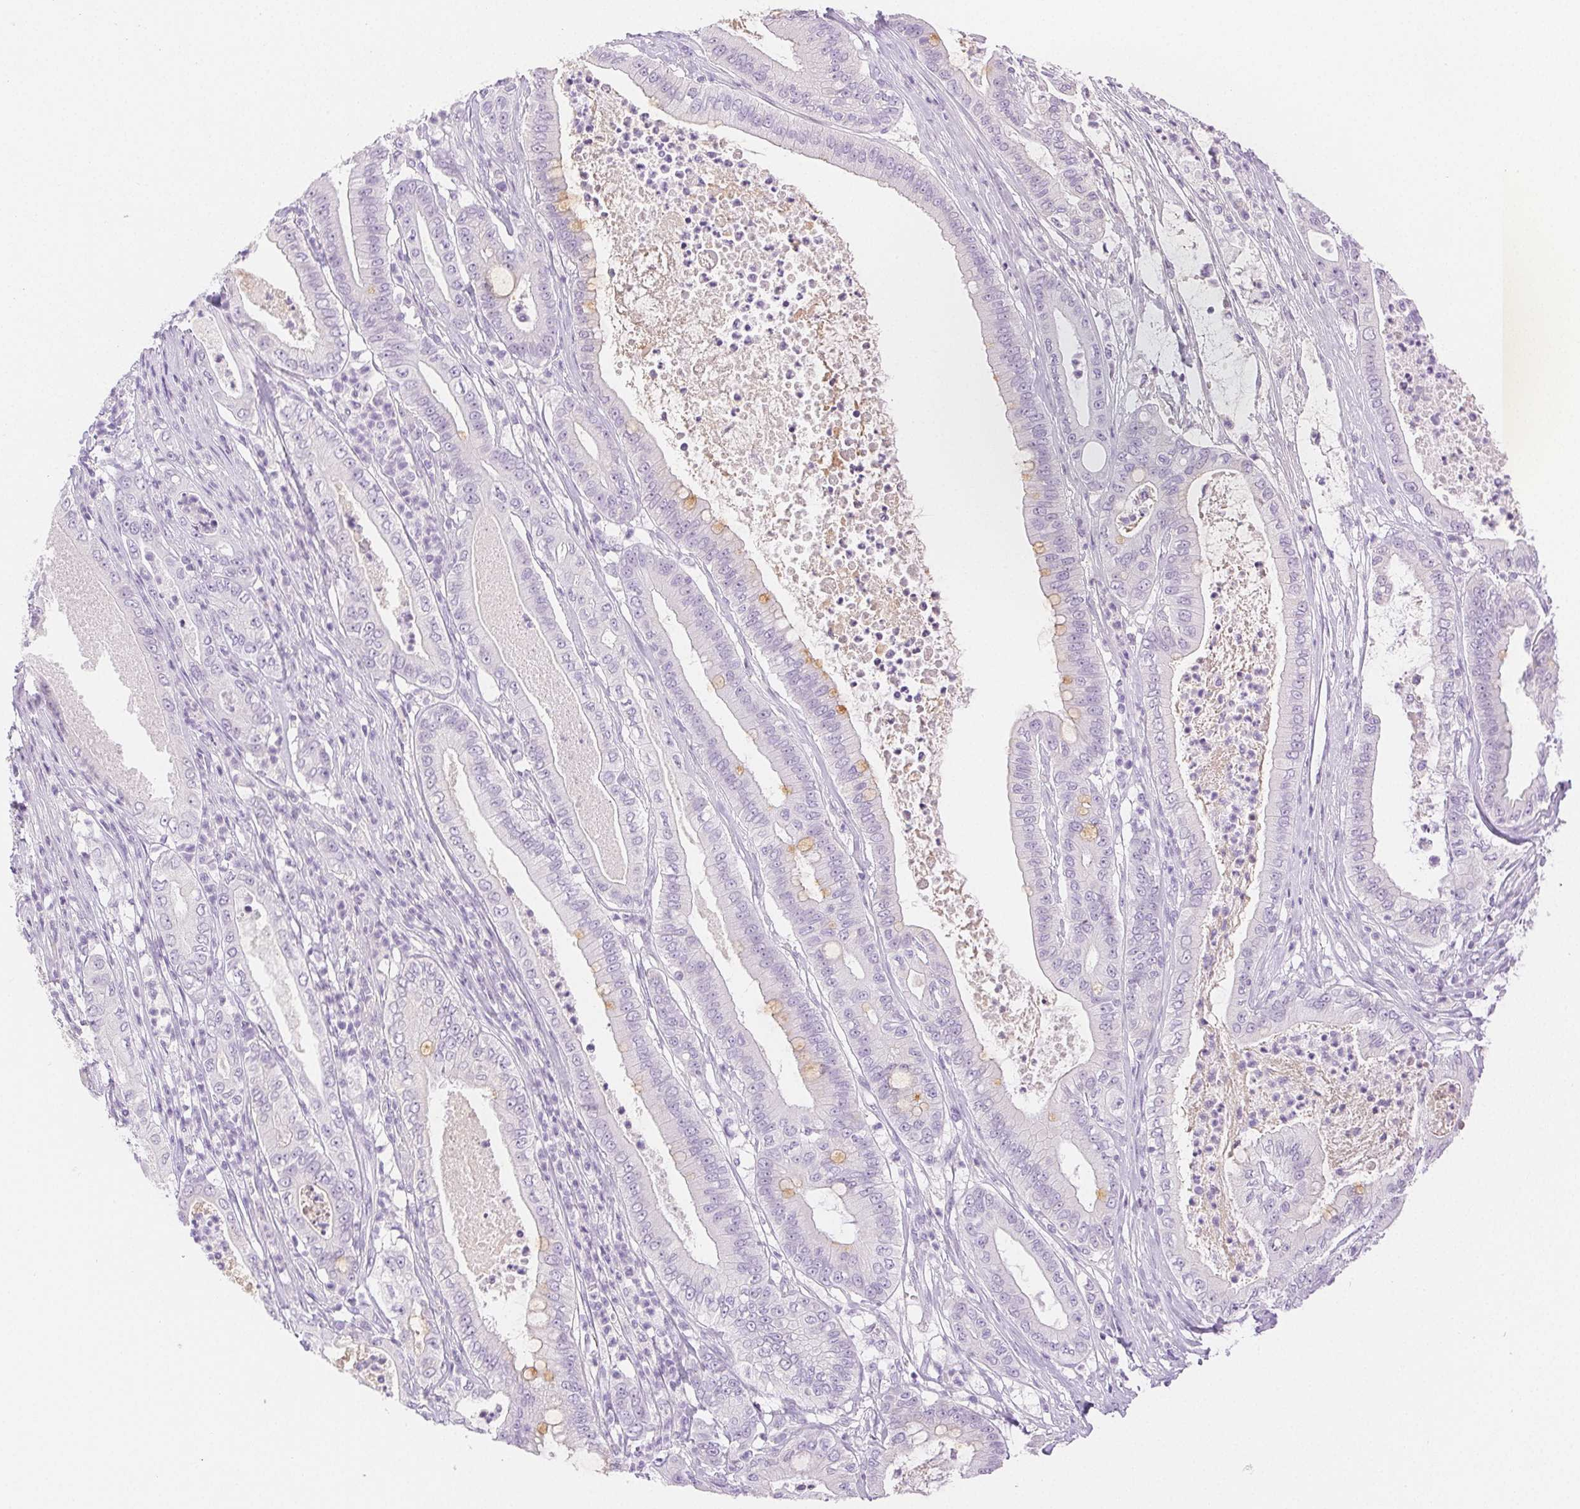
{"staining": {"intensity": "negative", "quantity": "none", "location": "none"}, "tissue": "pancreatic cancer", "cell_type": "Tumor cells", "image_type": "cancer", "snomed": [{"axis": "morphology", "description": "Adenocarcinoma, NOS"}, {"axis": "topography", "description": "Pancreas"}], "caption": "A photomicrograph of pancreatic cancer (adenocarcinoma) stained for a protein exhibits no brown staining in tumor cells. The staining is performed using DAB brown chromogen with nuclei counter-stained in using hematoxylin.", "gene": "SPACA4", "patient": {"sex": "male", "age": 71}}